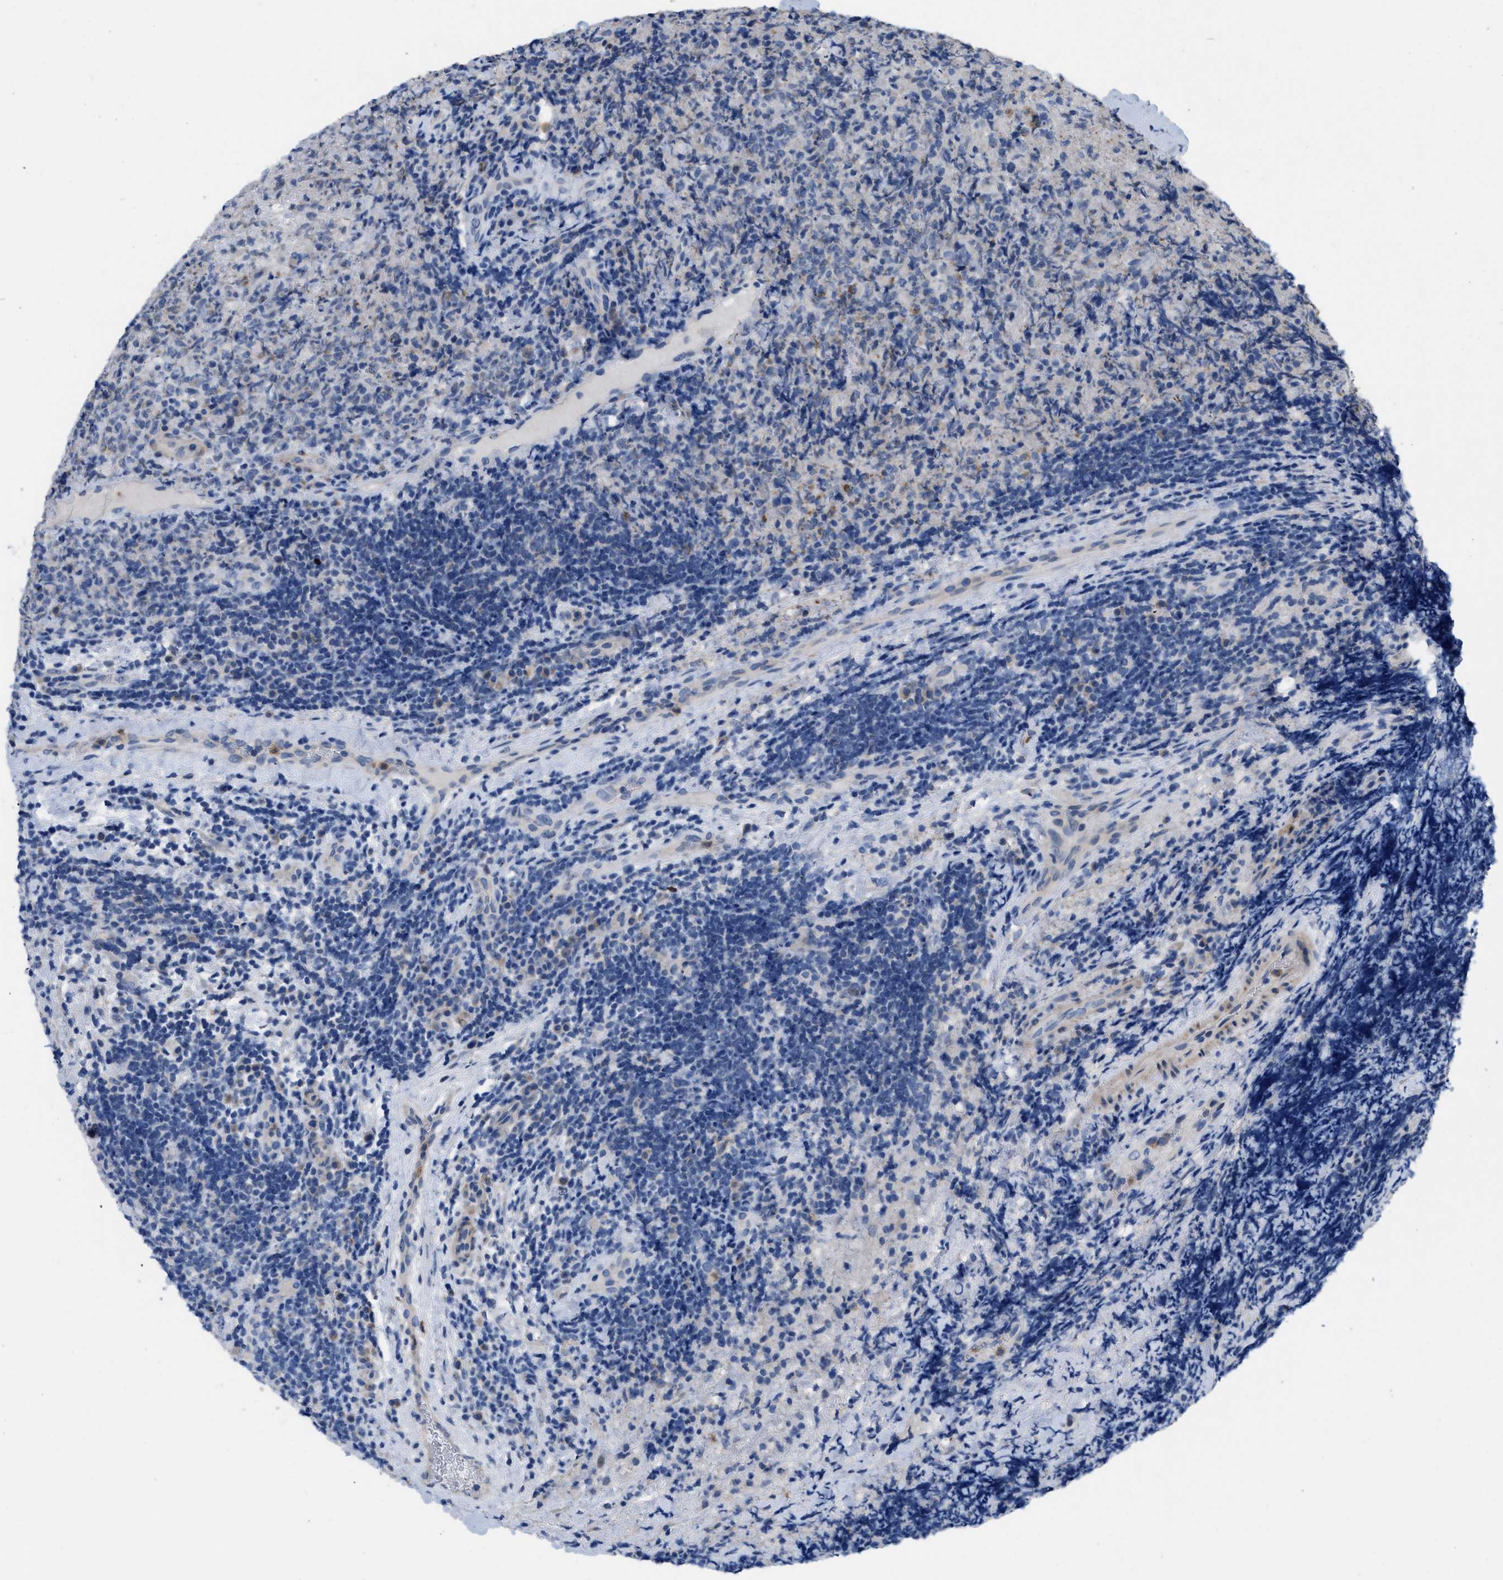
{"staining": {"intensity": "negative", "quantity": "none", "location": "none"}, "tissue": "lymphoma", "cell_type": "Tumor cells", "image_type": "cancer", "snomed": [{"axis": "morphology", "description": "Malignant lymphoma, non-Hodgkin's type, High grade"}, {"axis": "topography", "description": "Tonsil"}], "caption": "Histopathology image shows no protein expression in tumor cells of malignant lymphoma, non-Hodgkin's type (high-grade) tissue. The staining was performed using DAB (3,3'-diaminobenzidine) to visualize the protein expression in brown, while the nuclei were stained in blue with hematoxylin (Magnification: 20x).", "gene": "PLPPR5", "patient": {"sex": "female", "age": 36}}